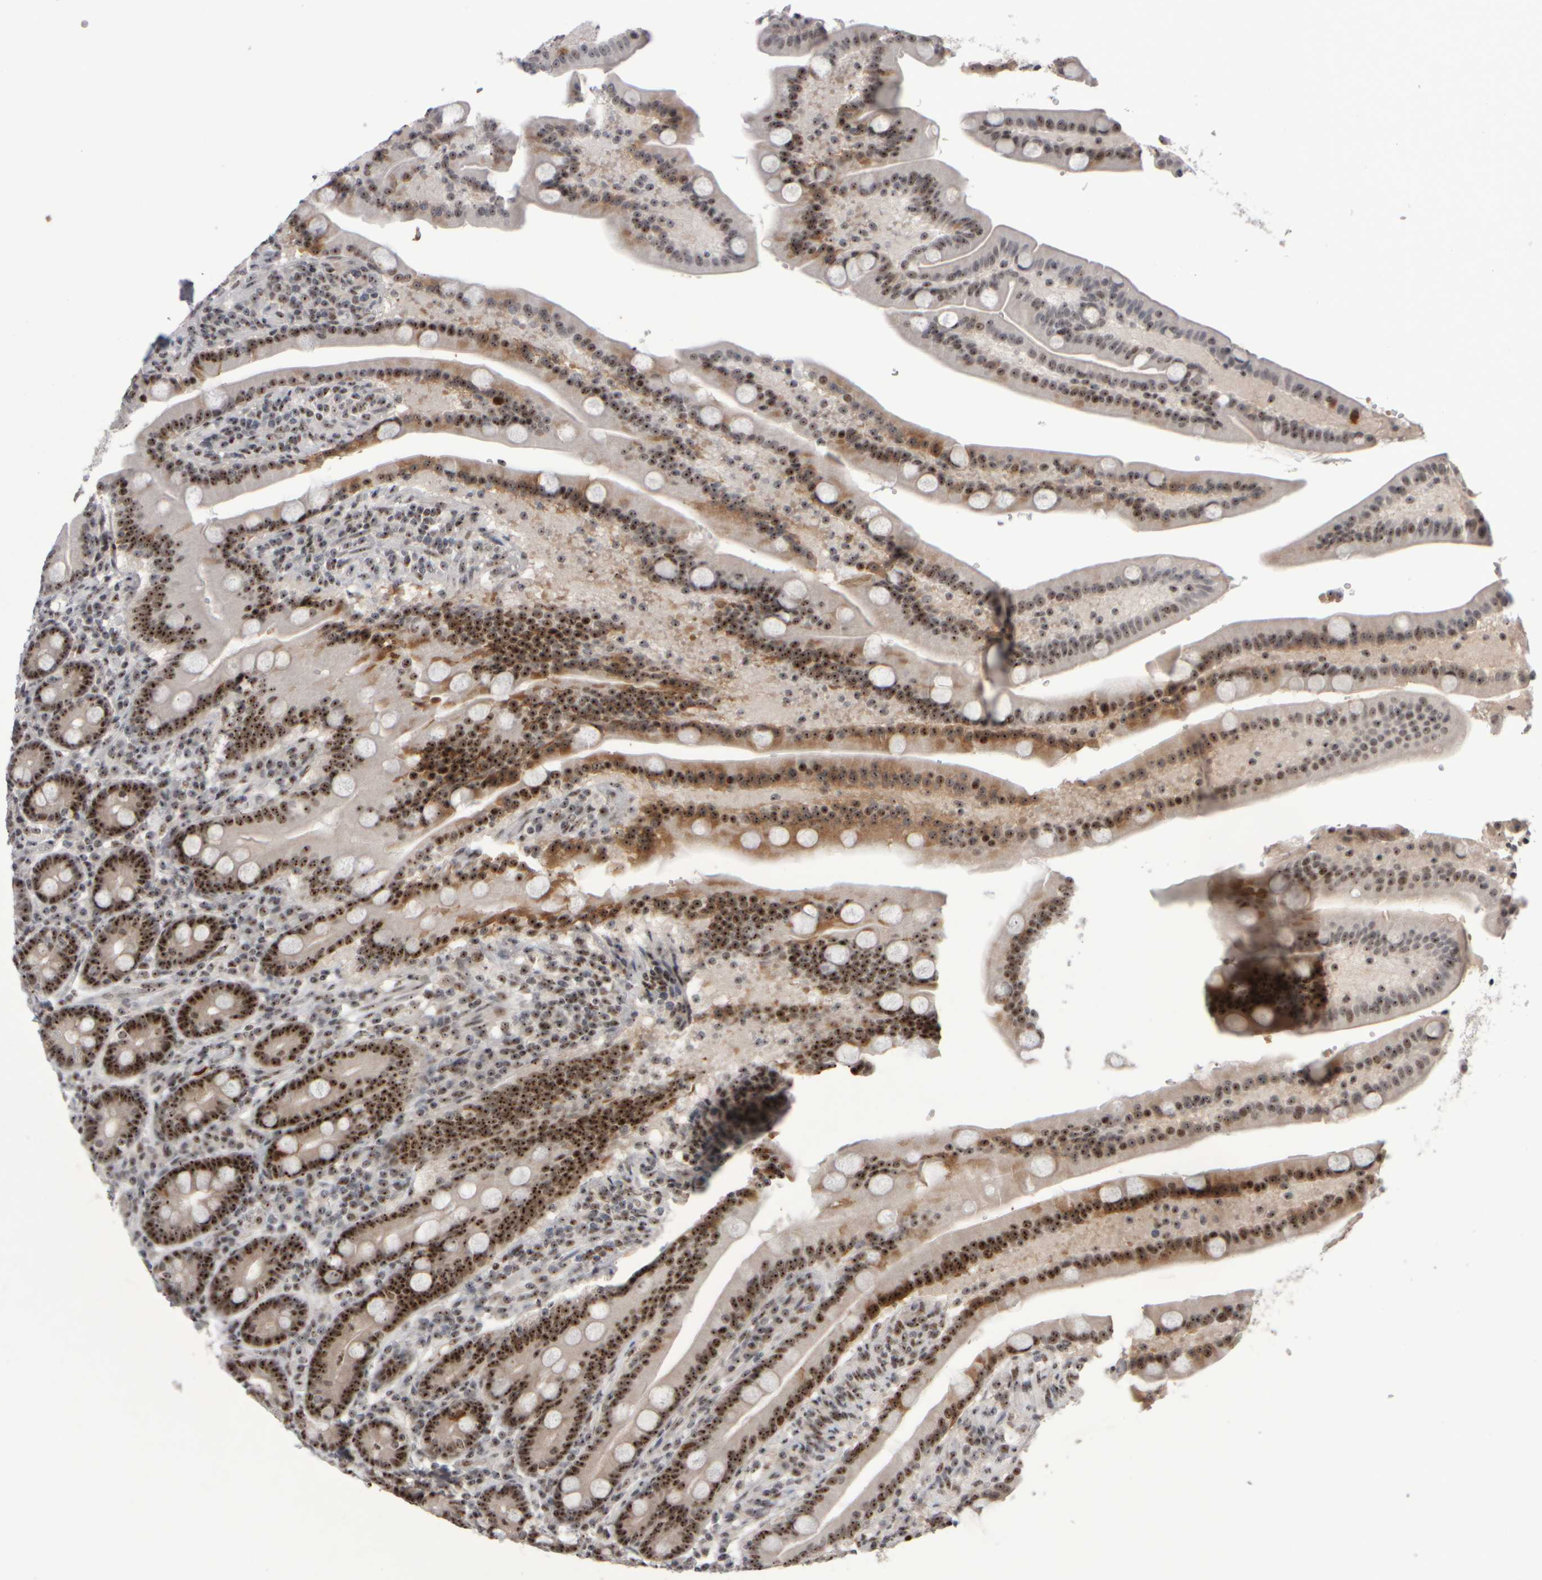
{"staining": {"intensity": "strong", "quantity": ">75%", "location": "cytoplasmic/membranous,nuclear"}, "tissue": "duodenum", "cell_type": "Glandular cells", "image_type": "normal", "snomed": [{"axis": "morphology", "description": "Normal tissue, NOS"}, {"axis": "topography", "description": "Duodenum"}], "caption": "This histopathology image shows IHC staining of normal human duodenum, with high strong cytoplasmic/membranous,nuclear positivity in approximately >75% of glandular cells.", "gene": "SURF6", "patient": {"sex": "male", "age": 54}}